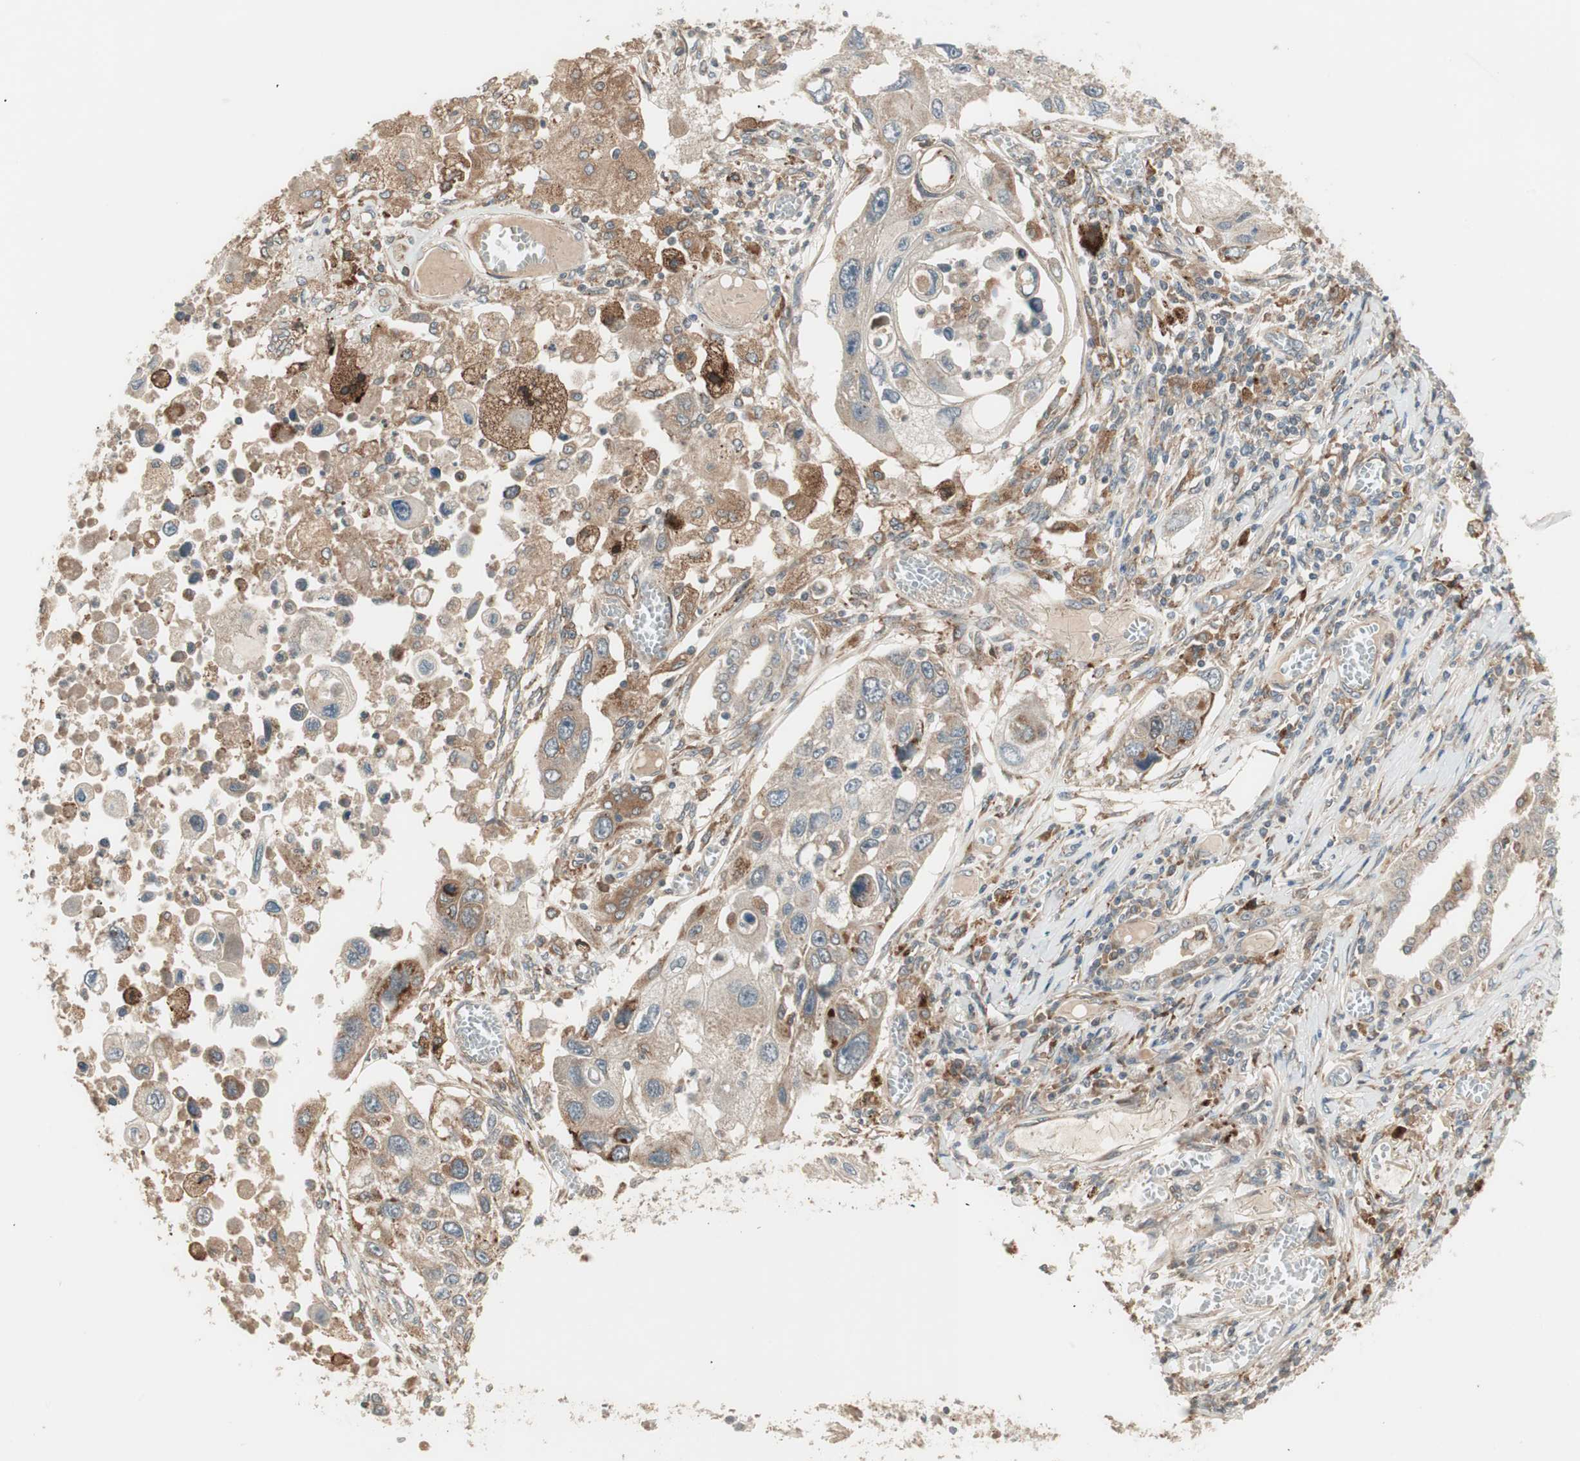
{"staining": {"intensity": "weak", "quantity": ">75%", "location": "cytoplasmic/membranous"}, "tissue": "lung cancer", "cell_type": "Tumor cells", "image_type": "cancer", "snomed": [{"axis": "morphology", "description": "Squamous cell carcinoma, NOS"}, {"axis": "topography", "description": "Lung"}], "caption": "About >75% of tumor cells in human lung cancer (squamous cell carcinoma) demonstrate weak cytoplasmic/membranous protein staining as visualized by brown immunohistochemical staining.", "gene": "SFRP1", "patient": {"sex": "male", "age": 71}}